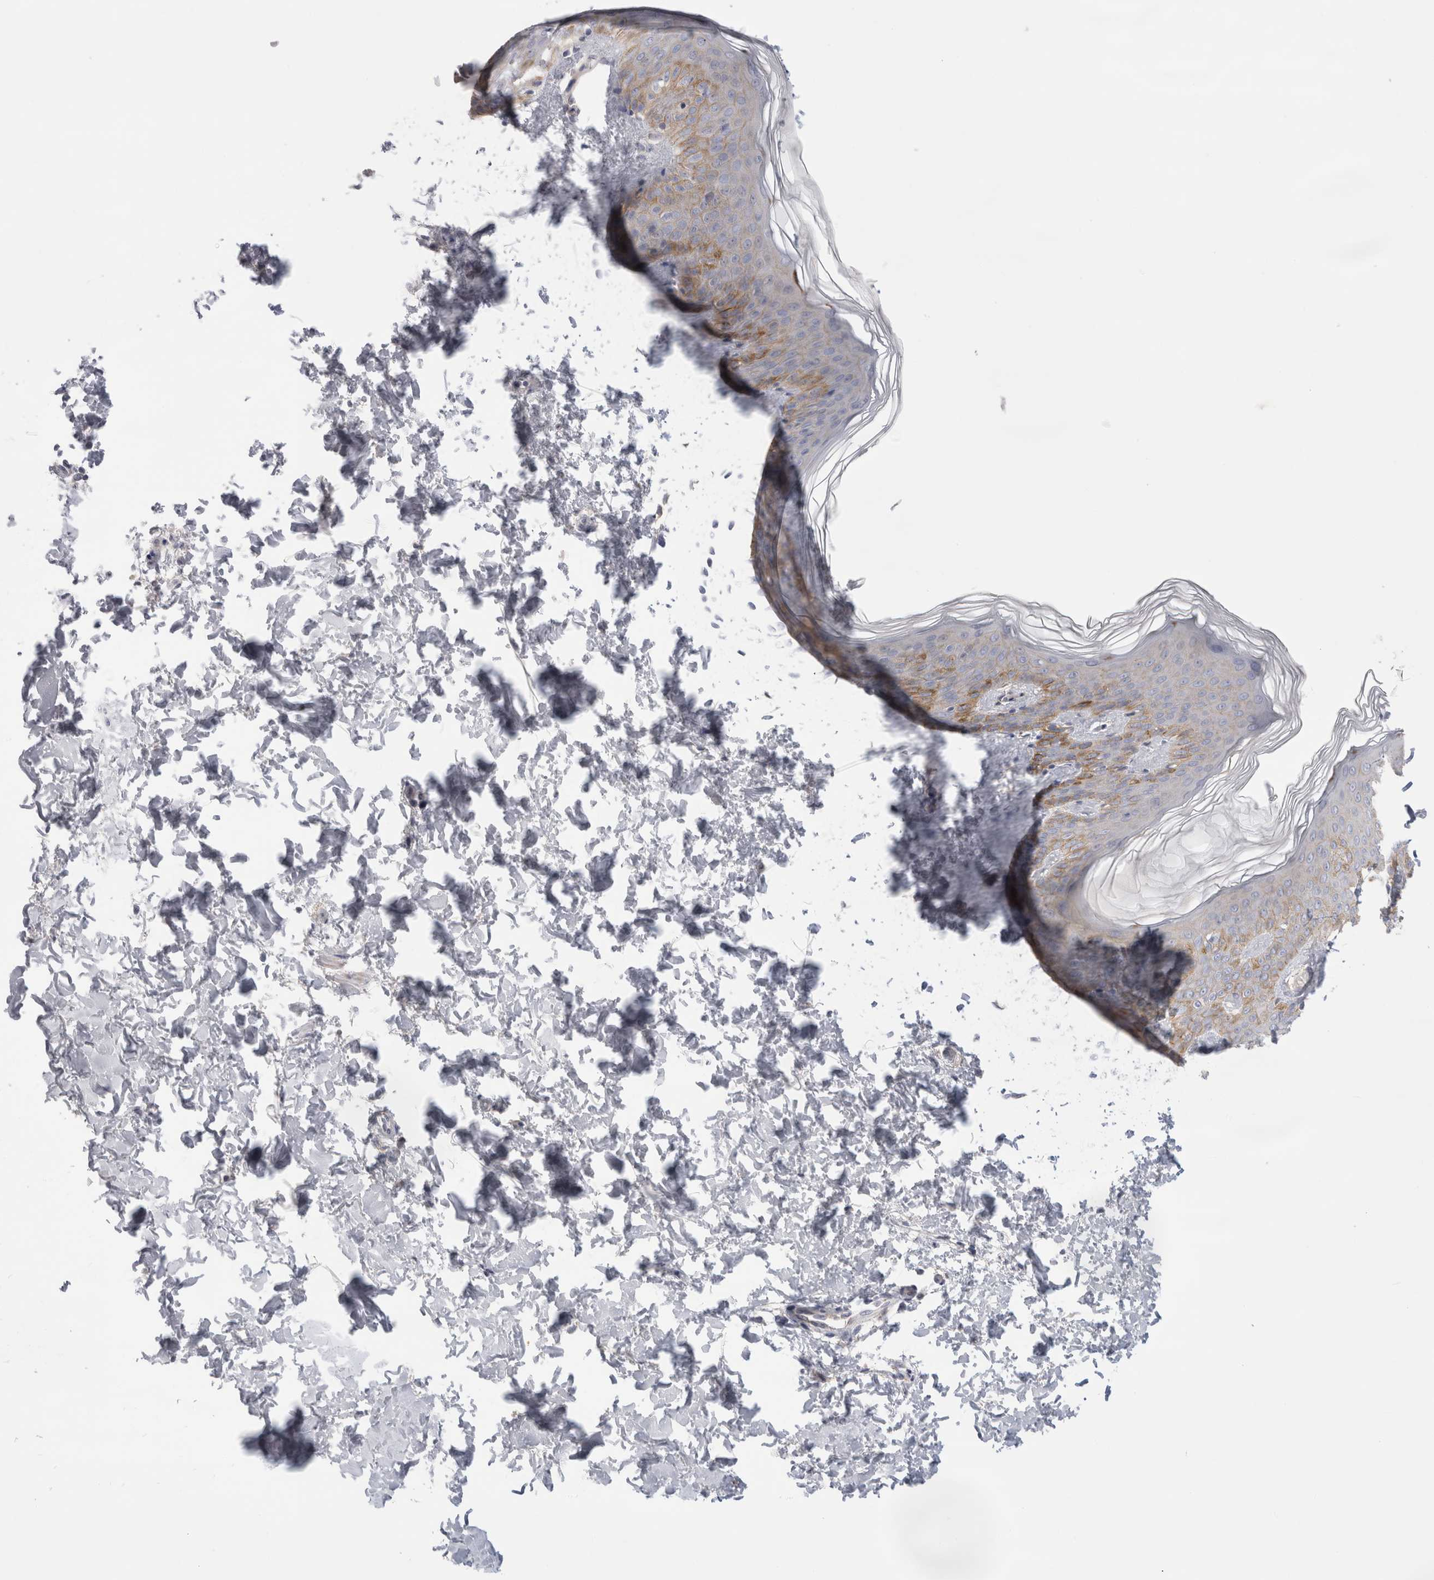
{"staining": {"intensity": "negative", "quantity": "none", "location": "none"}, "tissue": "skin", "cell_type": "Fibroblasts", "image_type": "normal", "snomed": [{"axis": "morphology", "description": "Normal tissue, NOS"}, {"axis": "morphology", "description": "Neoplasm, benign, NOS"}, {"axis": "topography", "description": "Skin"}, {"axis": "topography", "description": "Soft tissue"}], "caption": "Fibroblasts show no significant protein expression in benign skin. (DAB IHC with hematoxylin counter stain).", "gene": "VANGL1", "patient": {"sex": "male", "age": 26}}